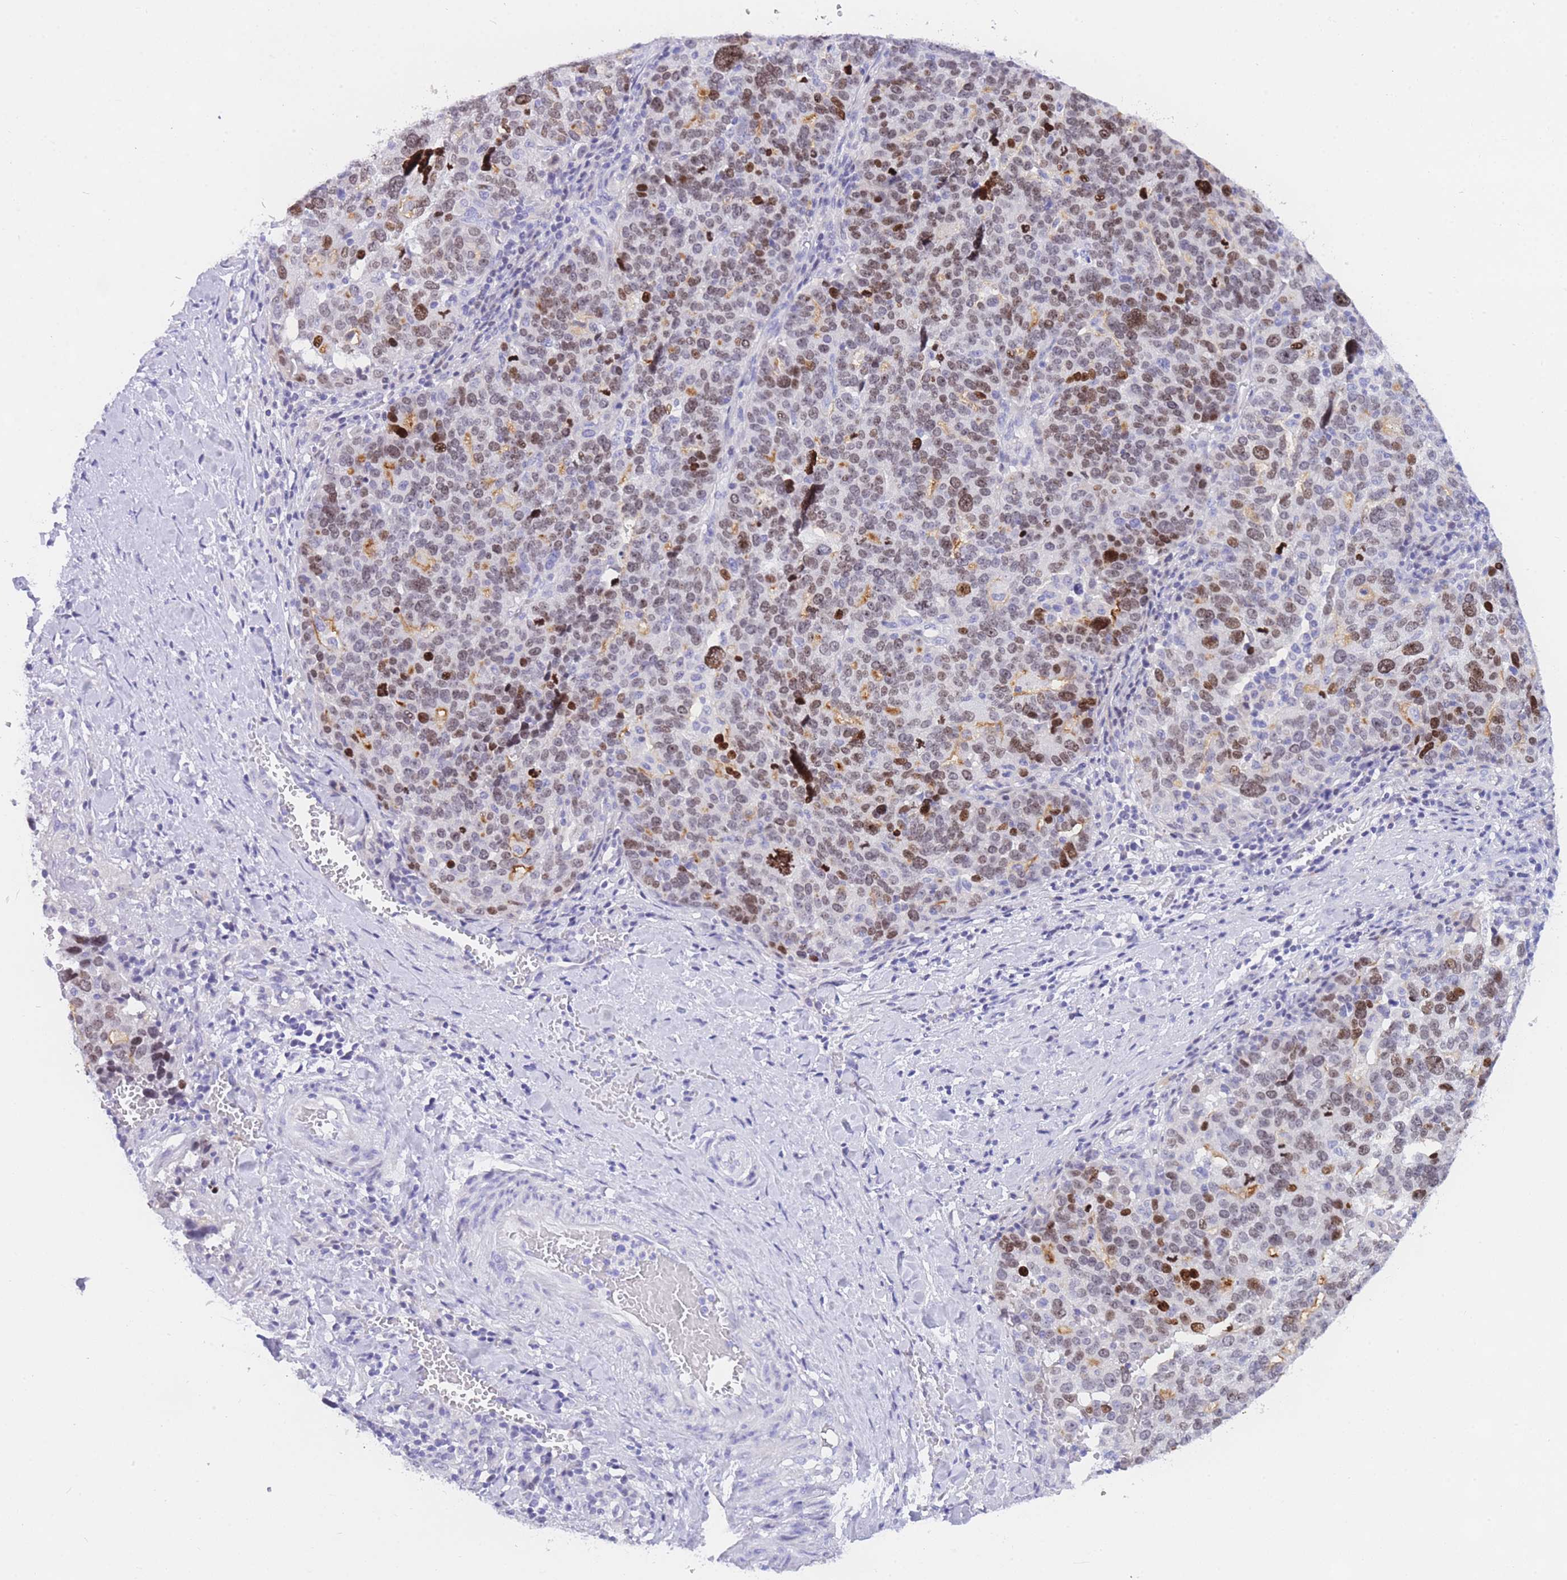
{"staining": {"intensity": "moderate", "quantity": "25%-75%", "location": "nuclear"}, "tissue": "ovarian cancer", "cell_type": "Tumor cells", "image_type": "cancer", "snomed": [{"axis": "morphology", "description": "Cystadenocarcinoma, serous, NOS"}, {"axis": "topography", "description": "Ovary"}], "caption": "A histopathology image showing moderate nuclear positivity in approximately 25%-75% of tumor cells in ovarian cancer (serous cystadenocarcinoma), as visualized by brown immunohistochemical staining.", "gene": "TIFAB", "patient": {"sex": "female", "age": 59}}